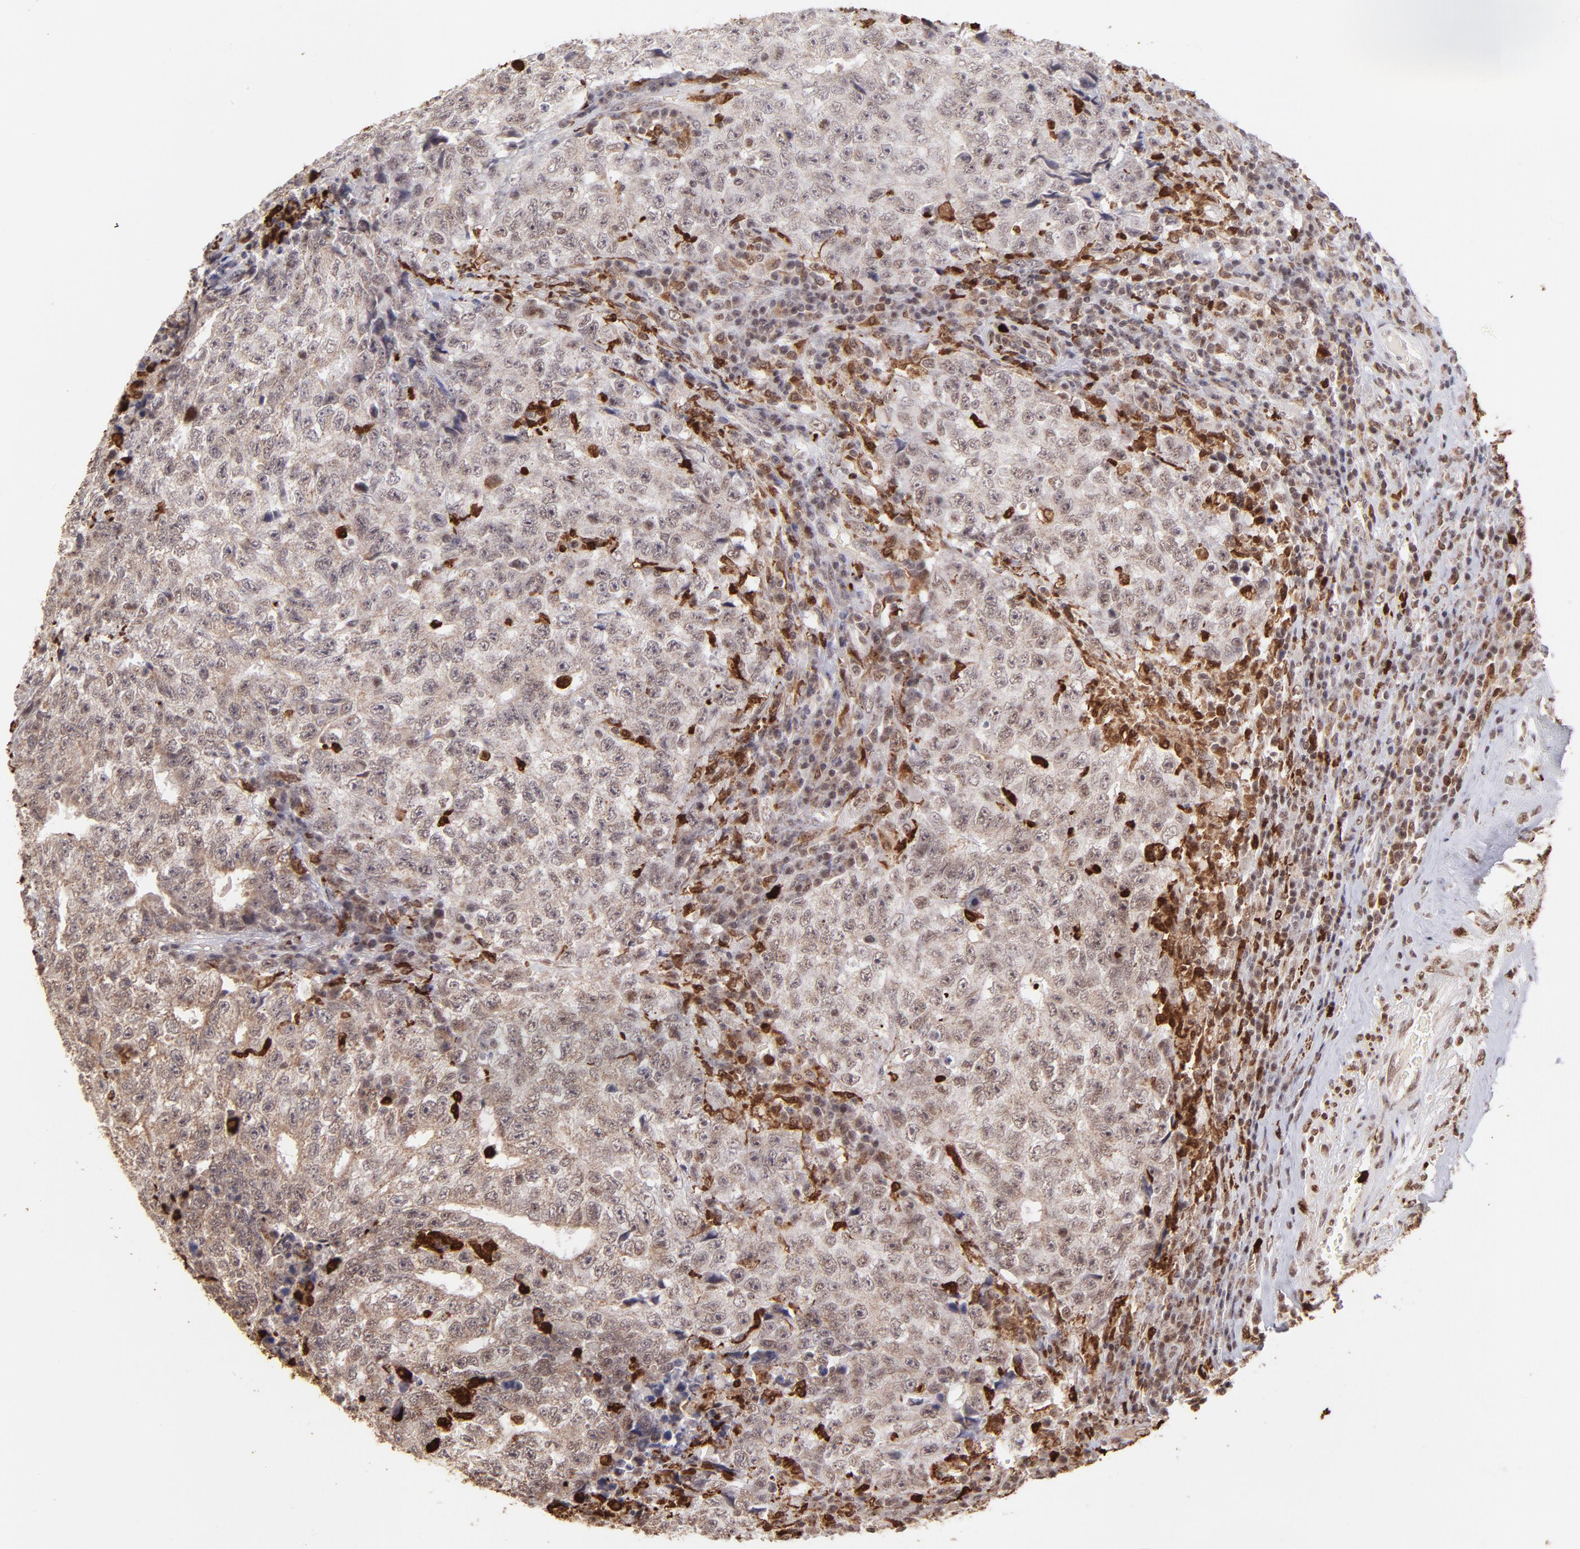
{"staining": {"intensity": "weak", "quantity": ">75%", "location": "cytoplasmic/membranous,nuclear"}, "tissue": "testis cancer", "cell_type": "Tumor cells", "image_type": "cancer", "snomed": [{"axis": "morphology", "description": "Necrosis, NOS"}, {"axis": "morphology", "description": "Carcinoma, Embryonal, NOS"}, {"axis": "topography", "description": "Testis"}], "caption": "Testis cancer (embryonal carcinoma) stained with DAB (3,3'-diaminobenzidine) immunohistochemistry reveals low levels of weak cytoplasmic/membranous and nuclear expression in about >75% of tumor cells.", "gene": "ZFX", "patient": {"sex": "male", "age": 19}}